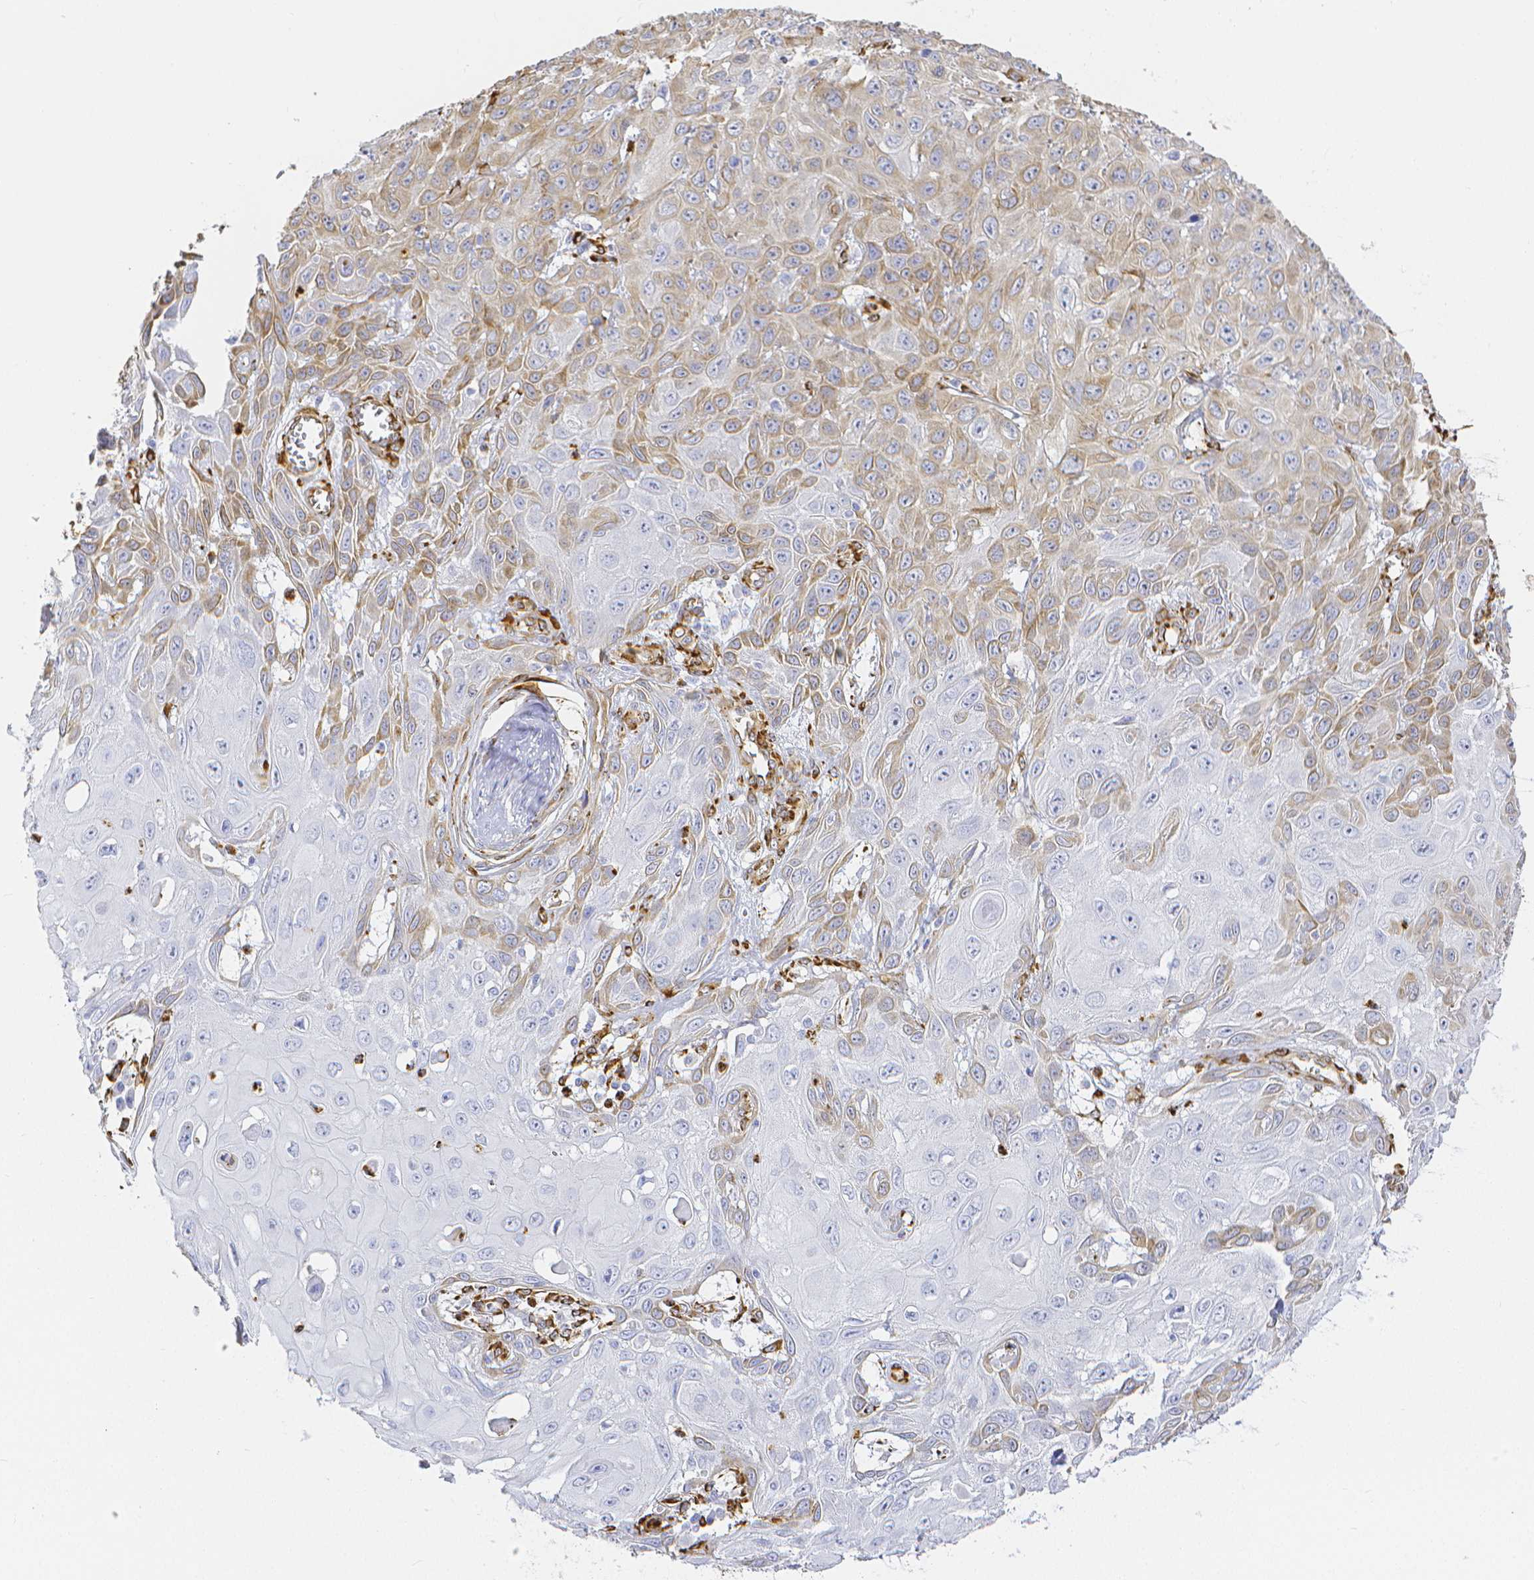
{"staining": {"intensity": "weak", "quantity": "25%-75%", "location": "cytoplasmic/membranous"}, "tissue": "skin cancer", "cell_type": "Tumor cells", "image_type": "cancer", "snomed": [{"axis": "morphology", "description": "Squamous cell carcinoma, NOS"}, {"axis": "topography", "description": "Skin"}, {"axis": "topography", "description": "Vulva"}], "caption": "Human squamous cell carcinoma (skin) stained with a brown dye shows weak cytoplasmic/membranous positive expression in approximately 25%-75% of tumor cells.", "gene": "SMURF1", "patient": {"sex": "female", "age": 71}}